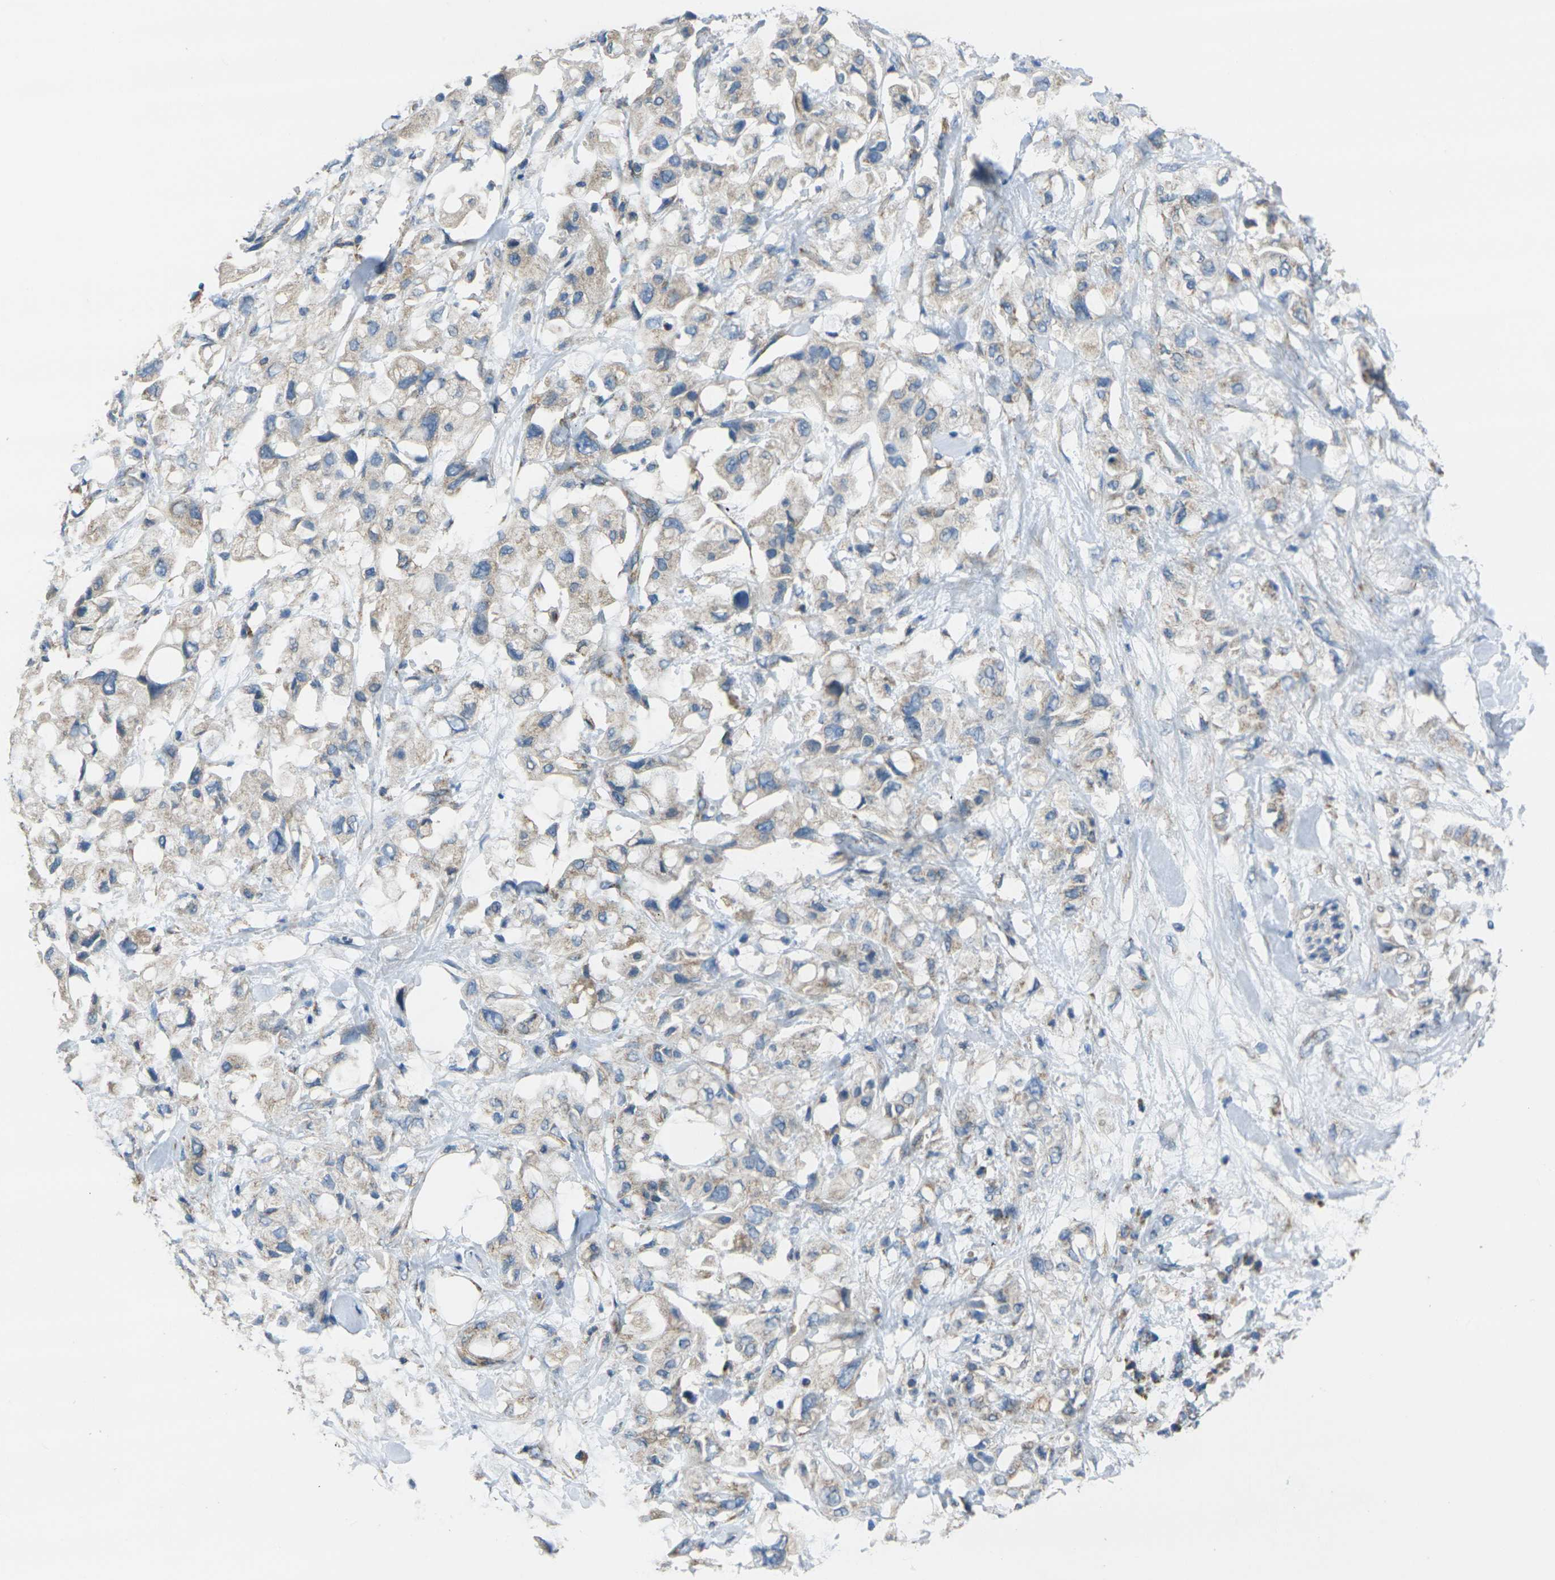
{"staining": {"intensity": "weak", "quantity": ">75%", "location": "cytoplasmic/membranous"}, "tissue": "pancreatic cancer", "cell_type": "Tumor cells", "image_type": "cancer", "snomed": [{"axis": "morphology", "description": "Adenocarcinoma, NOS"}, {"axis": "topography", "description": "Pancreas"}], "caption": "Pancreatic cancer (adenocarcinoma) tissue reveals weak cytoplasmic/membranous positivity in about >75% of tumor cells, visualized by immunohistochemistry.", "gene": "TMEM120B", "patient": {"sex": "female", "age": 56}}